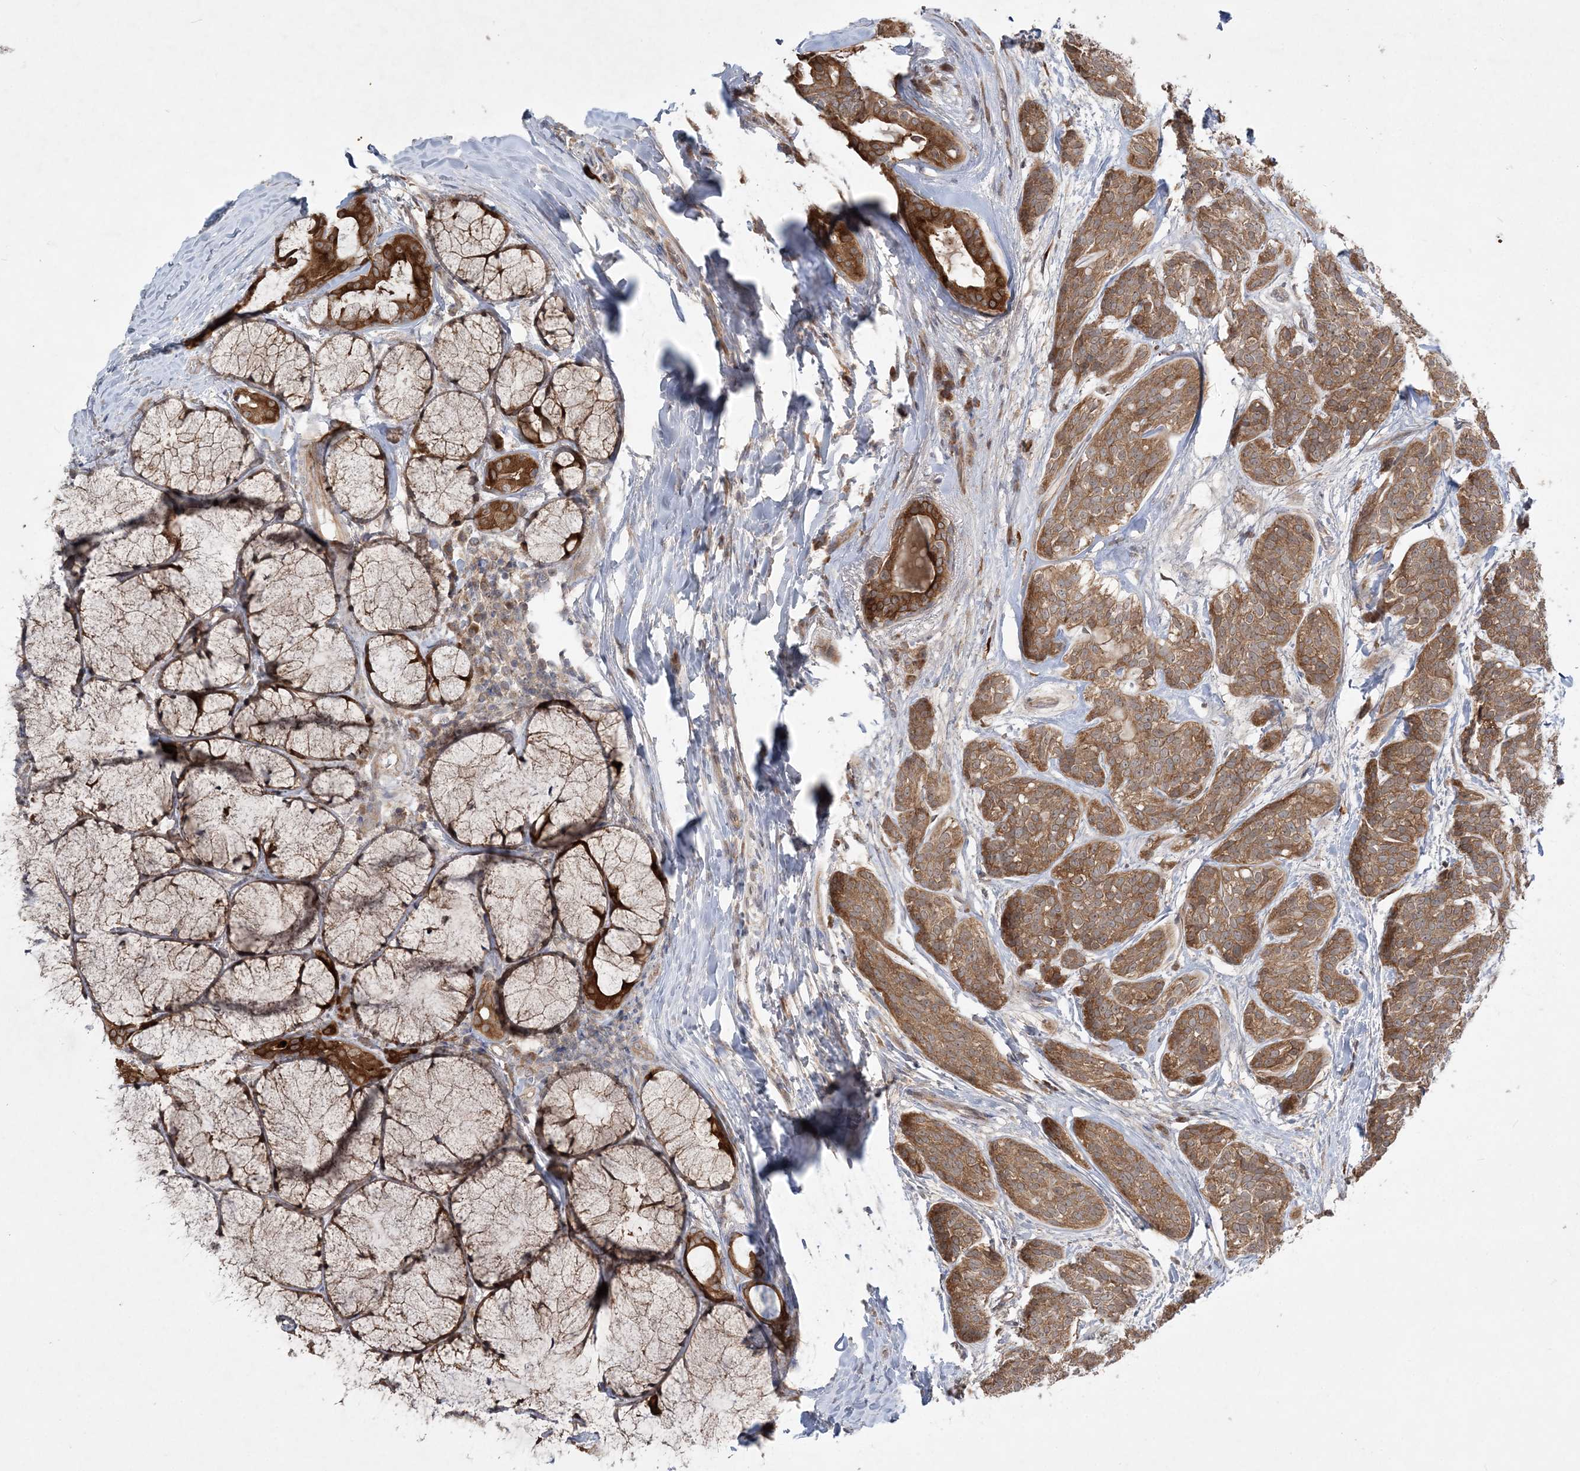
{"staining": {"intensity": "moderate", "quantity": ">75%", "location": "cytoplasmic/membranous"}, "tissue": "head and neck cancer", "cell_type": "Tumor cells", "image_type": "cancer", "snomed": [{"axis": "morphology", "description": "Adenocarcinoma, NOS"}, {"axis": "topography", "description": "Head-Neck"}], "caption": "Tumor cells exhibit medium levels of moderate cytoplasmic/membranous positivity in about >75% of cells in head and neck cancer (adenocarcinoma).", "gene": "MMADHC", "patient": {"sex": "male", "age": 66}}